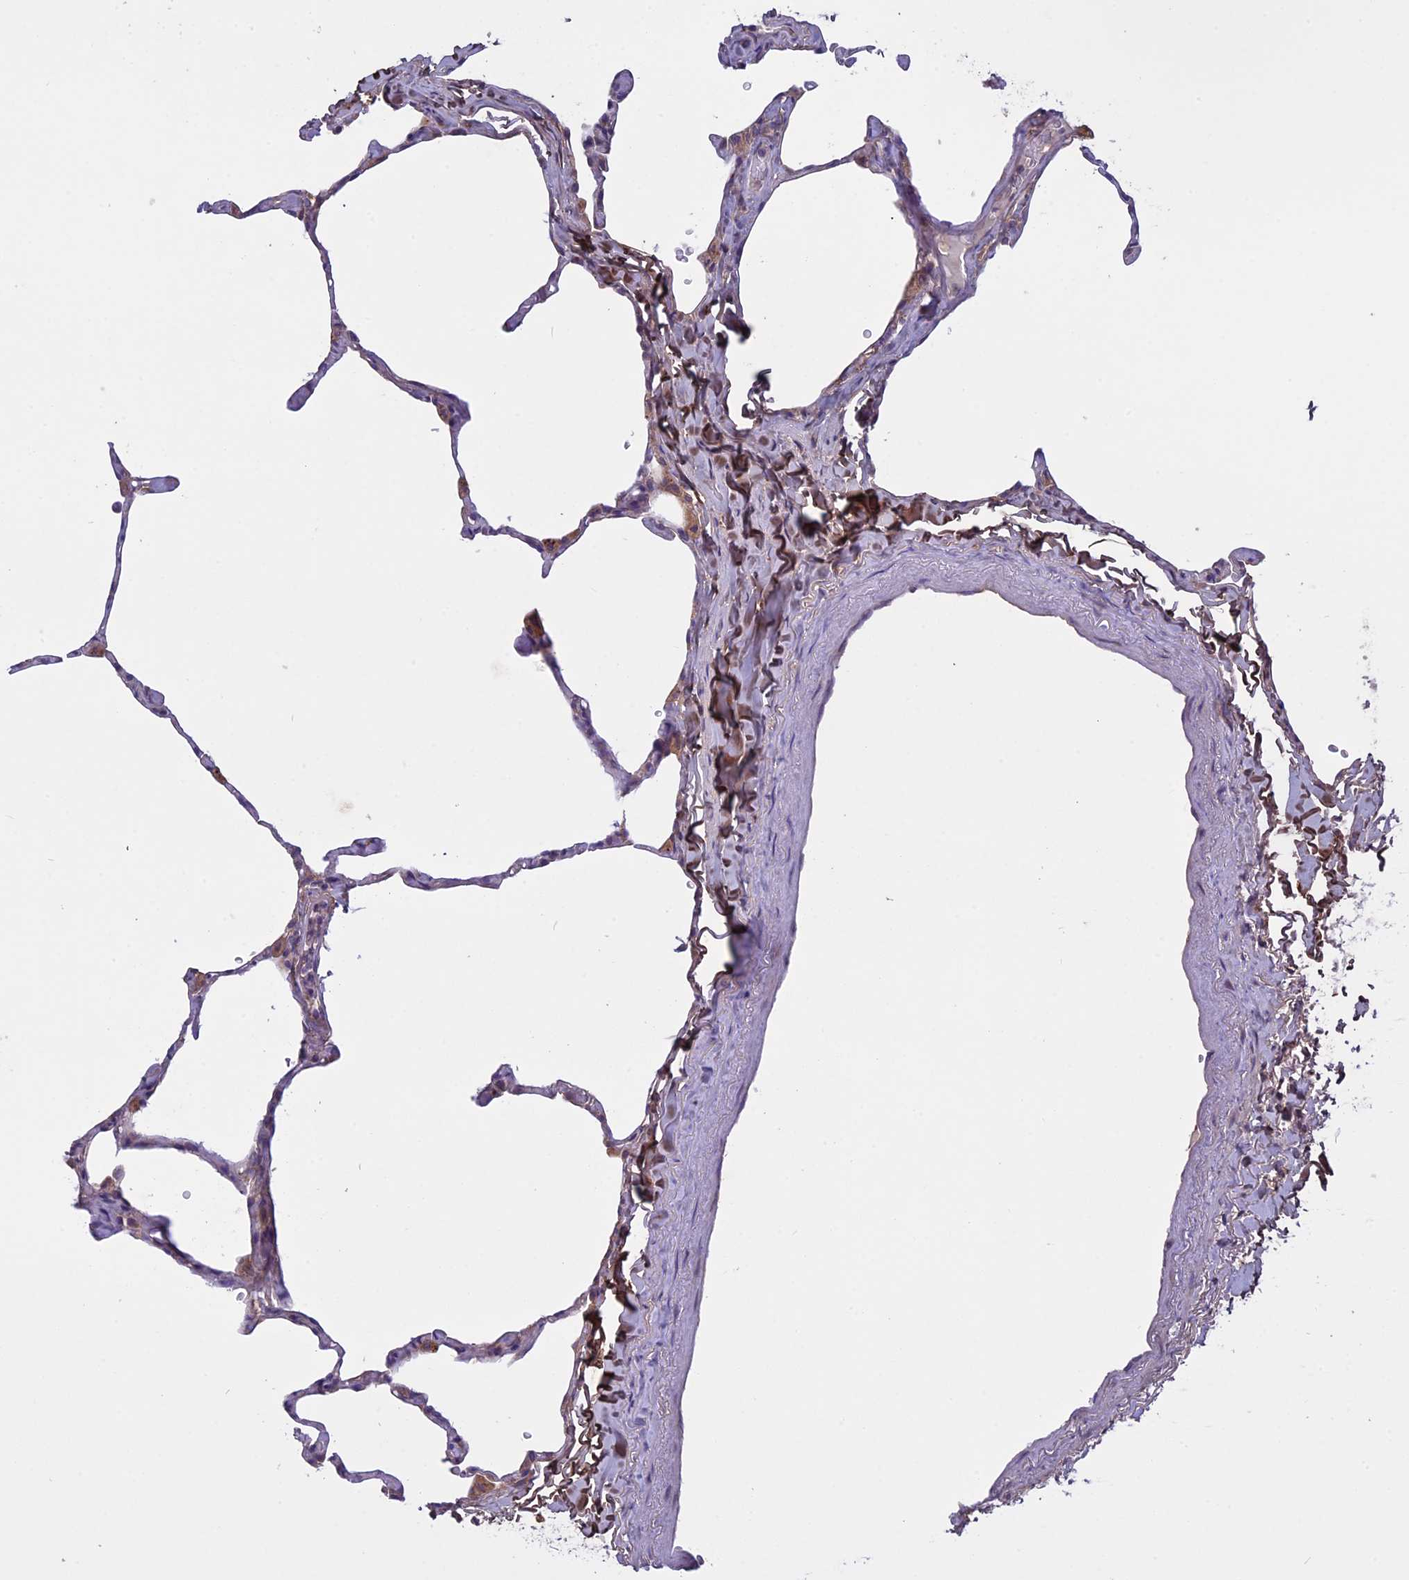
{"staining": {"intensity": "negative", "quantity": "none", "location": "none"}, "tissue": "lung", "cell_type": "Alveolar cells", "image_type": "normal", "snomed": [{"axis": "morphology", "description": "Normal tissue, NOS"}, {"axis": "topography", "description": "Lung"}], "caption": "Image shows no protein staining in alveolar cells of unremarkable lung.", "gene": "DCTN5", "patient": {"sex": "male", "age": 65}}